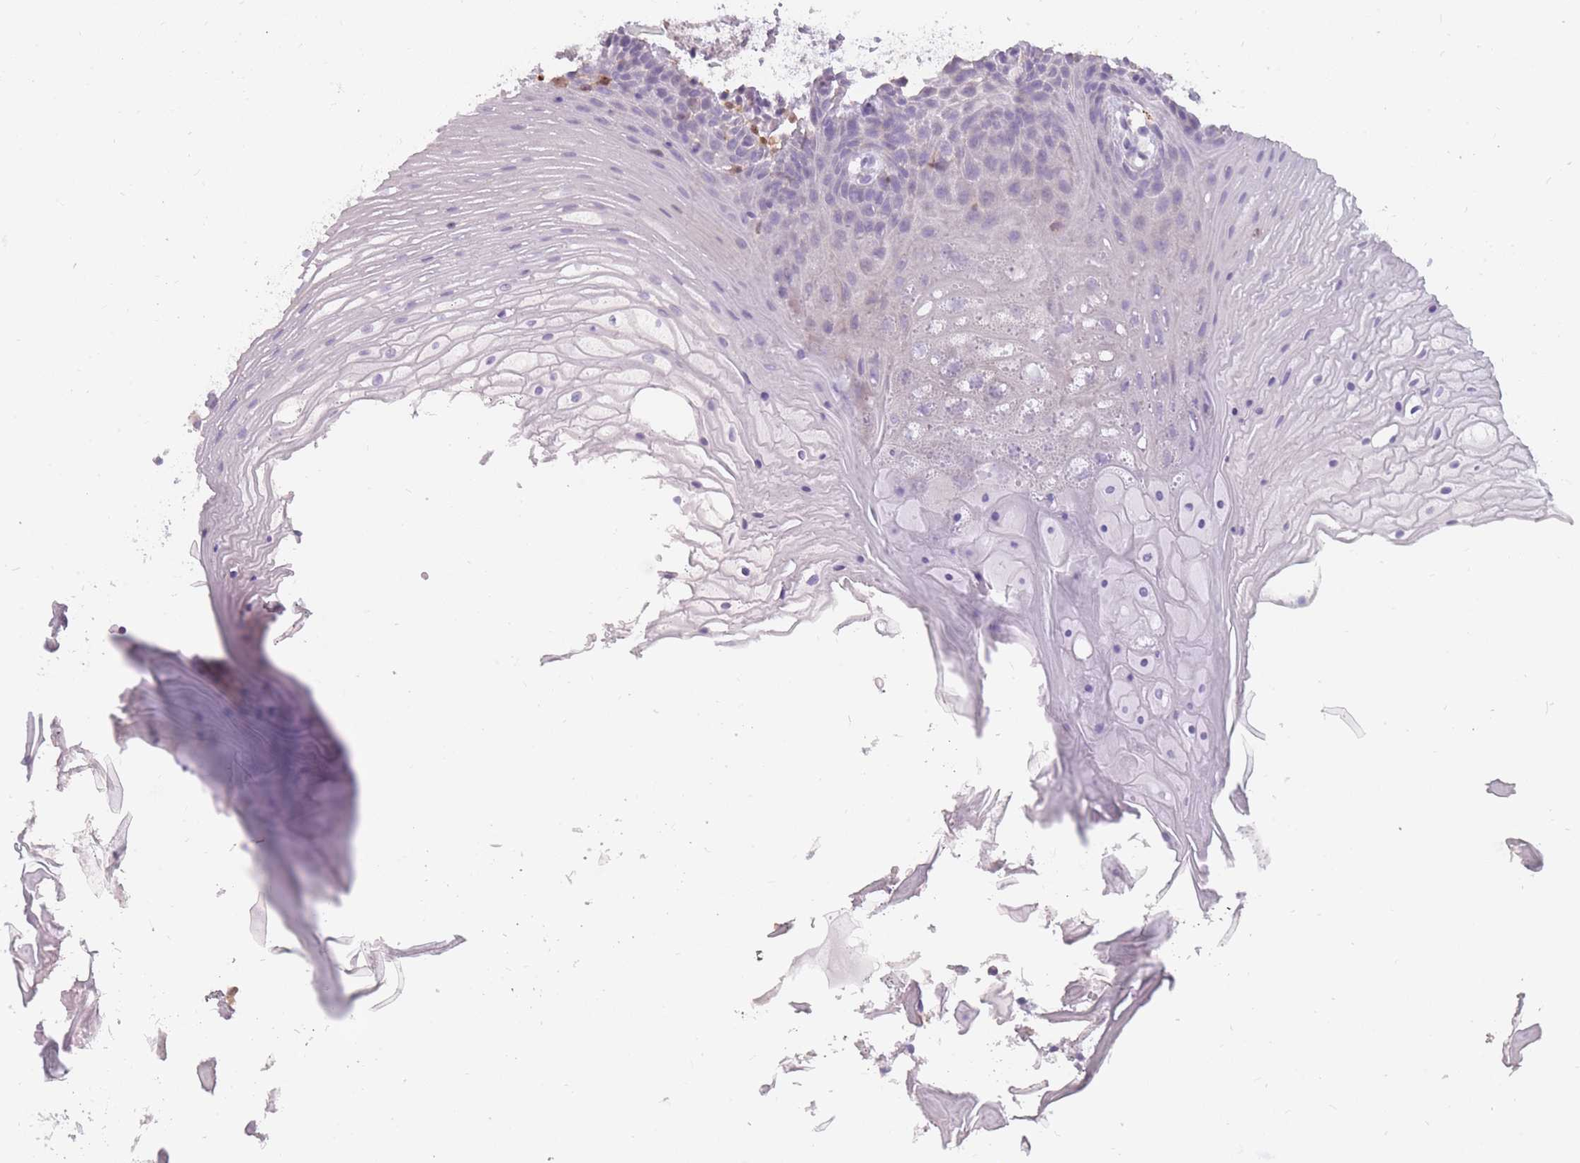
{"staining": {"intensity": "negative", "quantity": "none", "location": "none"}, "tissue": "oral mucosa", "cell_type": "Squamous epithelial cells", "image_type": "normal", "snomed": [{"axis": "morphology", "description": "Normal tissue, NOS"}, {"axis": "topography", "description": "Oral tissue"}], "caption": "IHC of unremarkable human oral mucosa displays no staining in squamous epithelial cells.", "gene": "LGALS9B", "patient": {"sex": "female", "age": 80}}